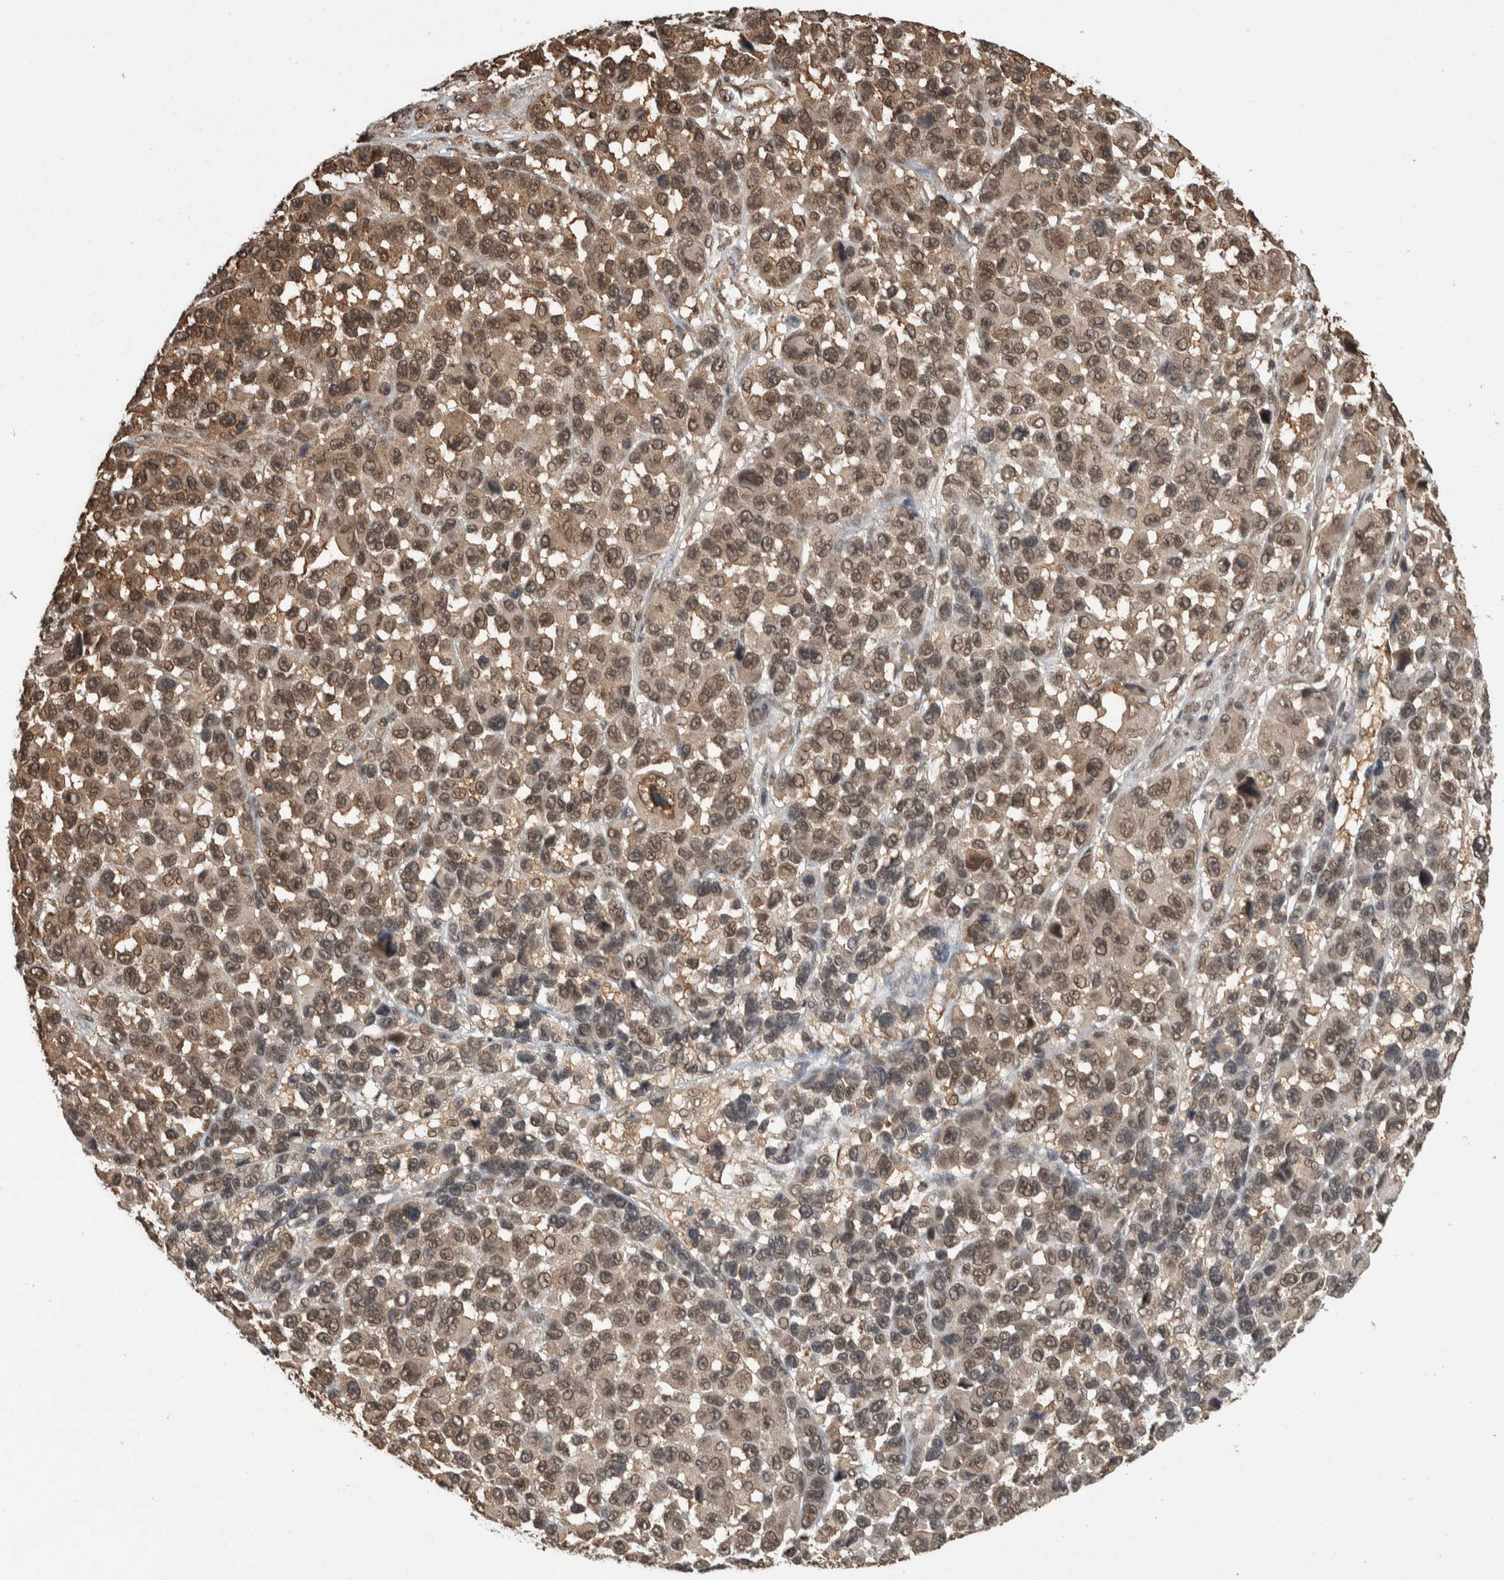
{"staining": {"intensity": "moderate", "quantity": ">75%", "location": "cytoplasmic/membranous,nuclear"}, "tissue": "melanoma", "cell_type": "Tumor cells", "image_type": "cancer", "snomed": [{"axis": "morphology", "description": "Malignant melanoma, NOS"}, {"axis": "topography", "description": "Skin"}], "caption": "Malignant melanoma tissue reveals moderate cytoplasmic/membranous and nuclear positivity in about >75% of tumor cells The staining was performed using DAB (3,3'-diaminobenzidine), with brown indicating positive protein expression. Nuclei are stained blue with hematoxylin.", "gene": "ZNF592", "patient": {"sex": "male", "age": 53}}